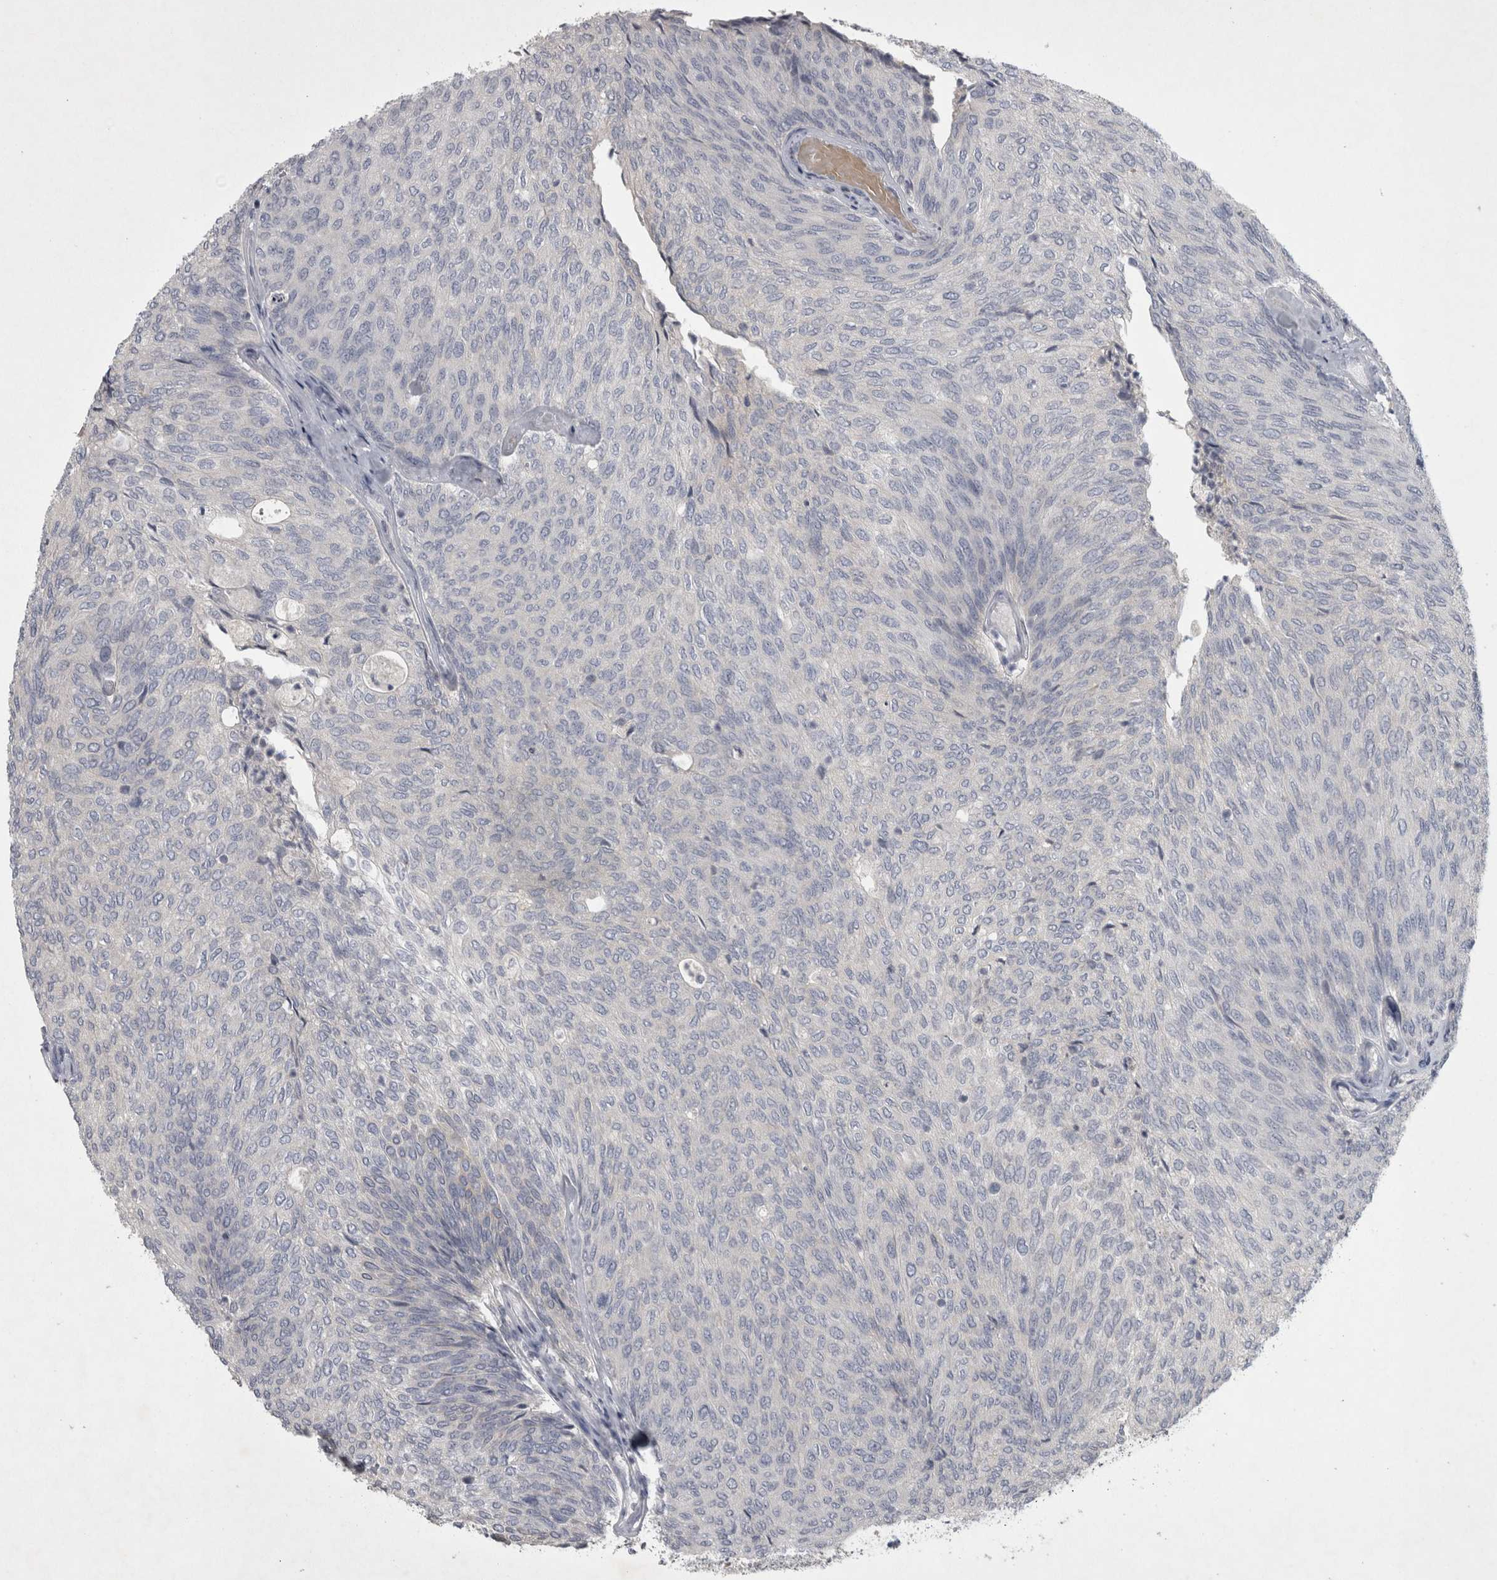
{"staining": {"intensity": "negative", "quantity": "none", "location": "none"}, "tissue": "urothelial cancer", "cell_type": "Tumor cells", "image_type": "cancer", "snomed": [{"axis": "morphology", "description": "Urothelial carcinoma, Low grade"}, {"axis": "topography", "description": "Urinary bladder"}], "caption": "A micrograph of human urothelial cancer is negative for staining in tumor cells.", "gene": "ENPP7", "patient": {"sex": "female", "age": 79}}